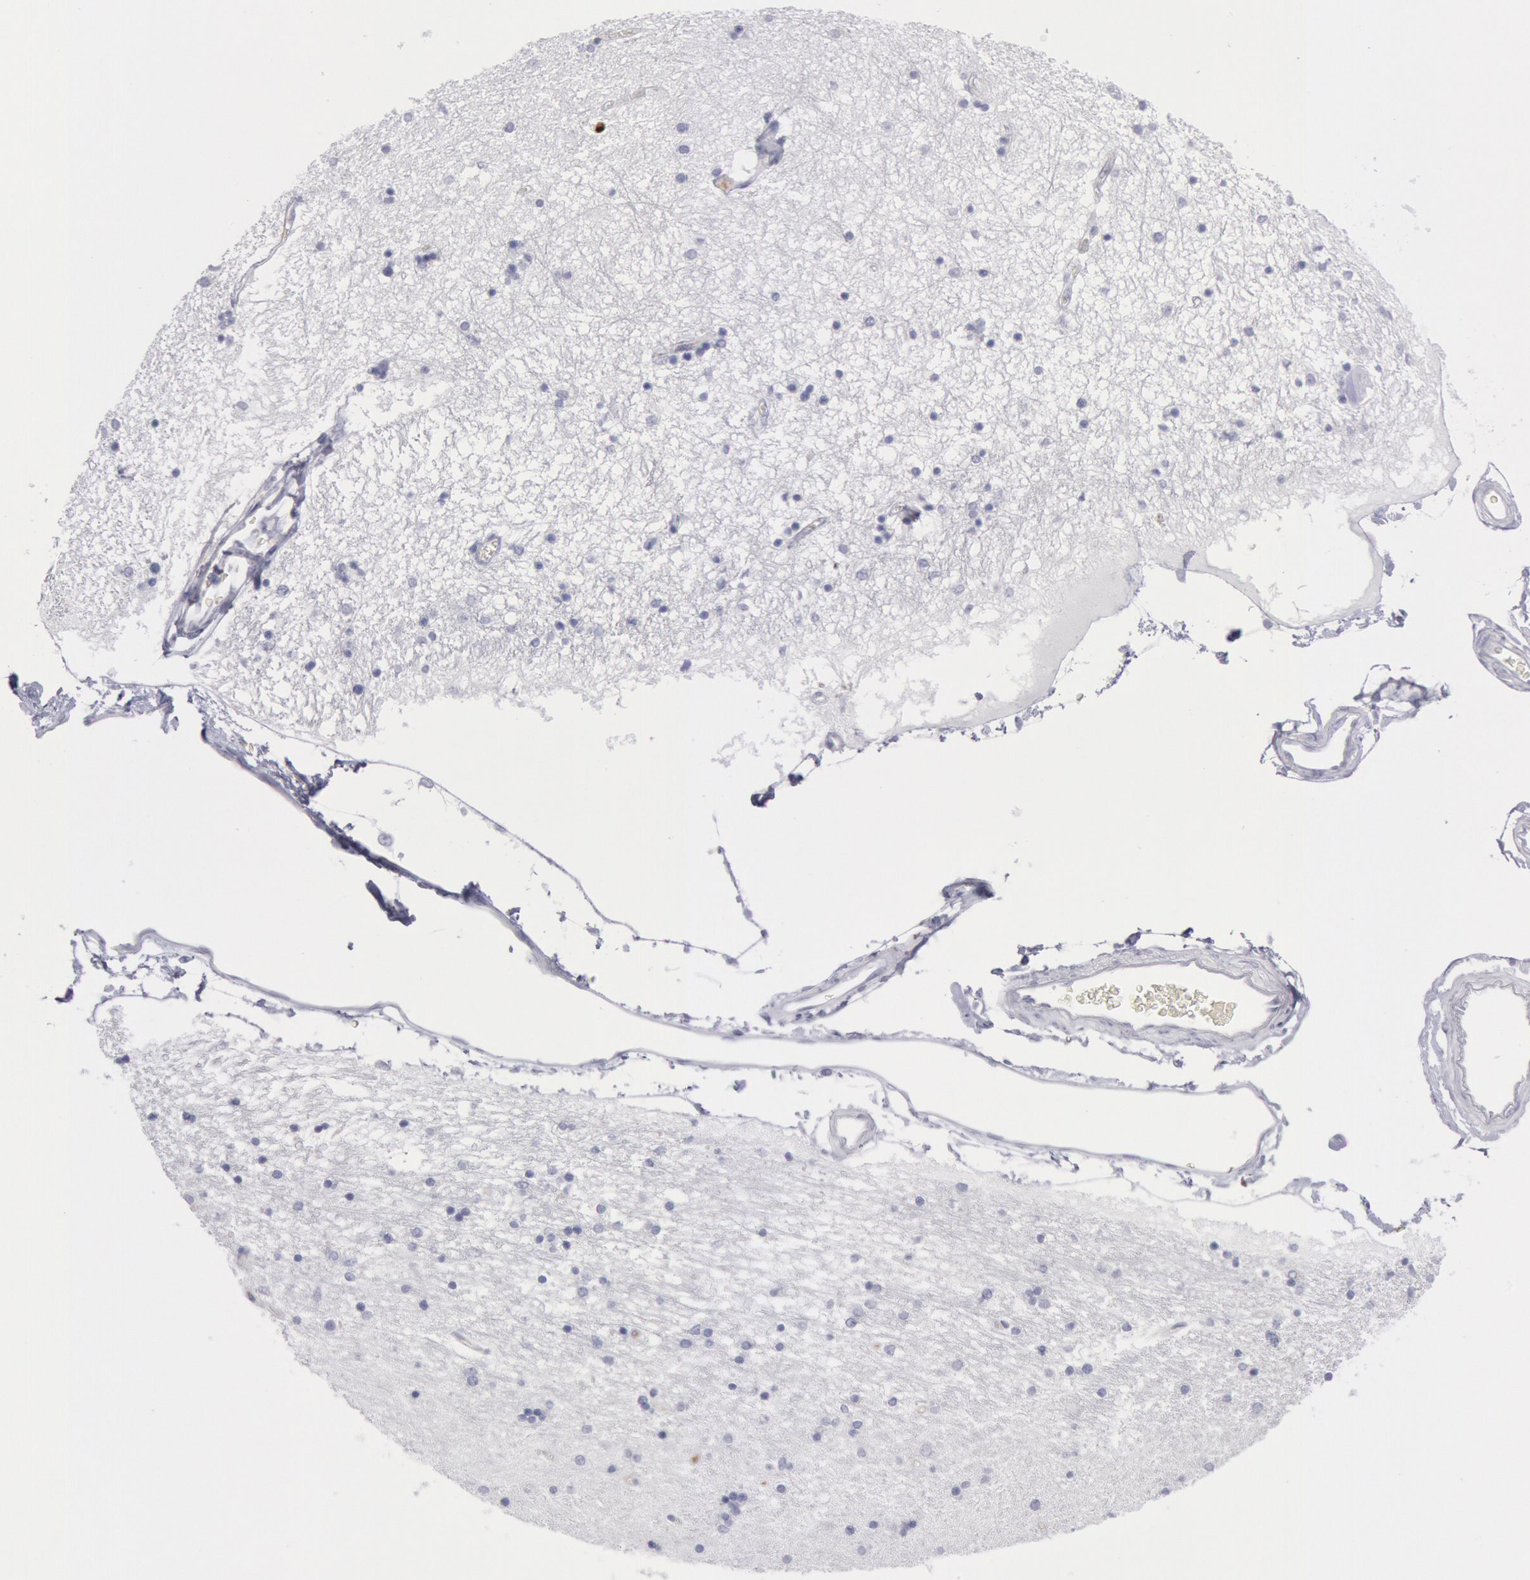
{"staining": {"intensity": "negative", "quantity": "none", "location": "none"}, "tissue": "hippocampus", "cell_type": "Glial cells", "image_type": "normal", "snomed": [{"axis": "morphology", "description": "Normal tissue, NOS"}, {"axis": "topography", "description": "Hippocampus"}], "caption": "A micrograph of hippocampus stained for a protein shows no brown staining in glial cells. (Immunohistochemistry (ihc), brightfield microscopy, high magnification).", "gene": "FCN1", "patient": {"sex": "female", "age": 54}}